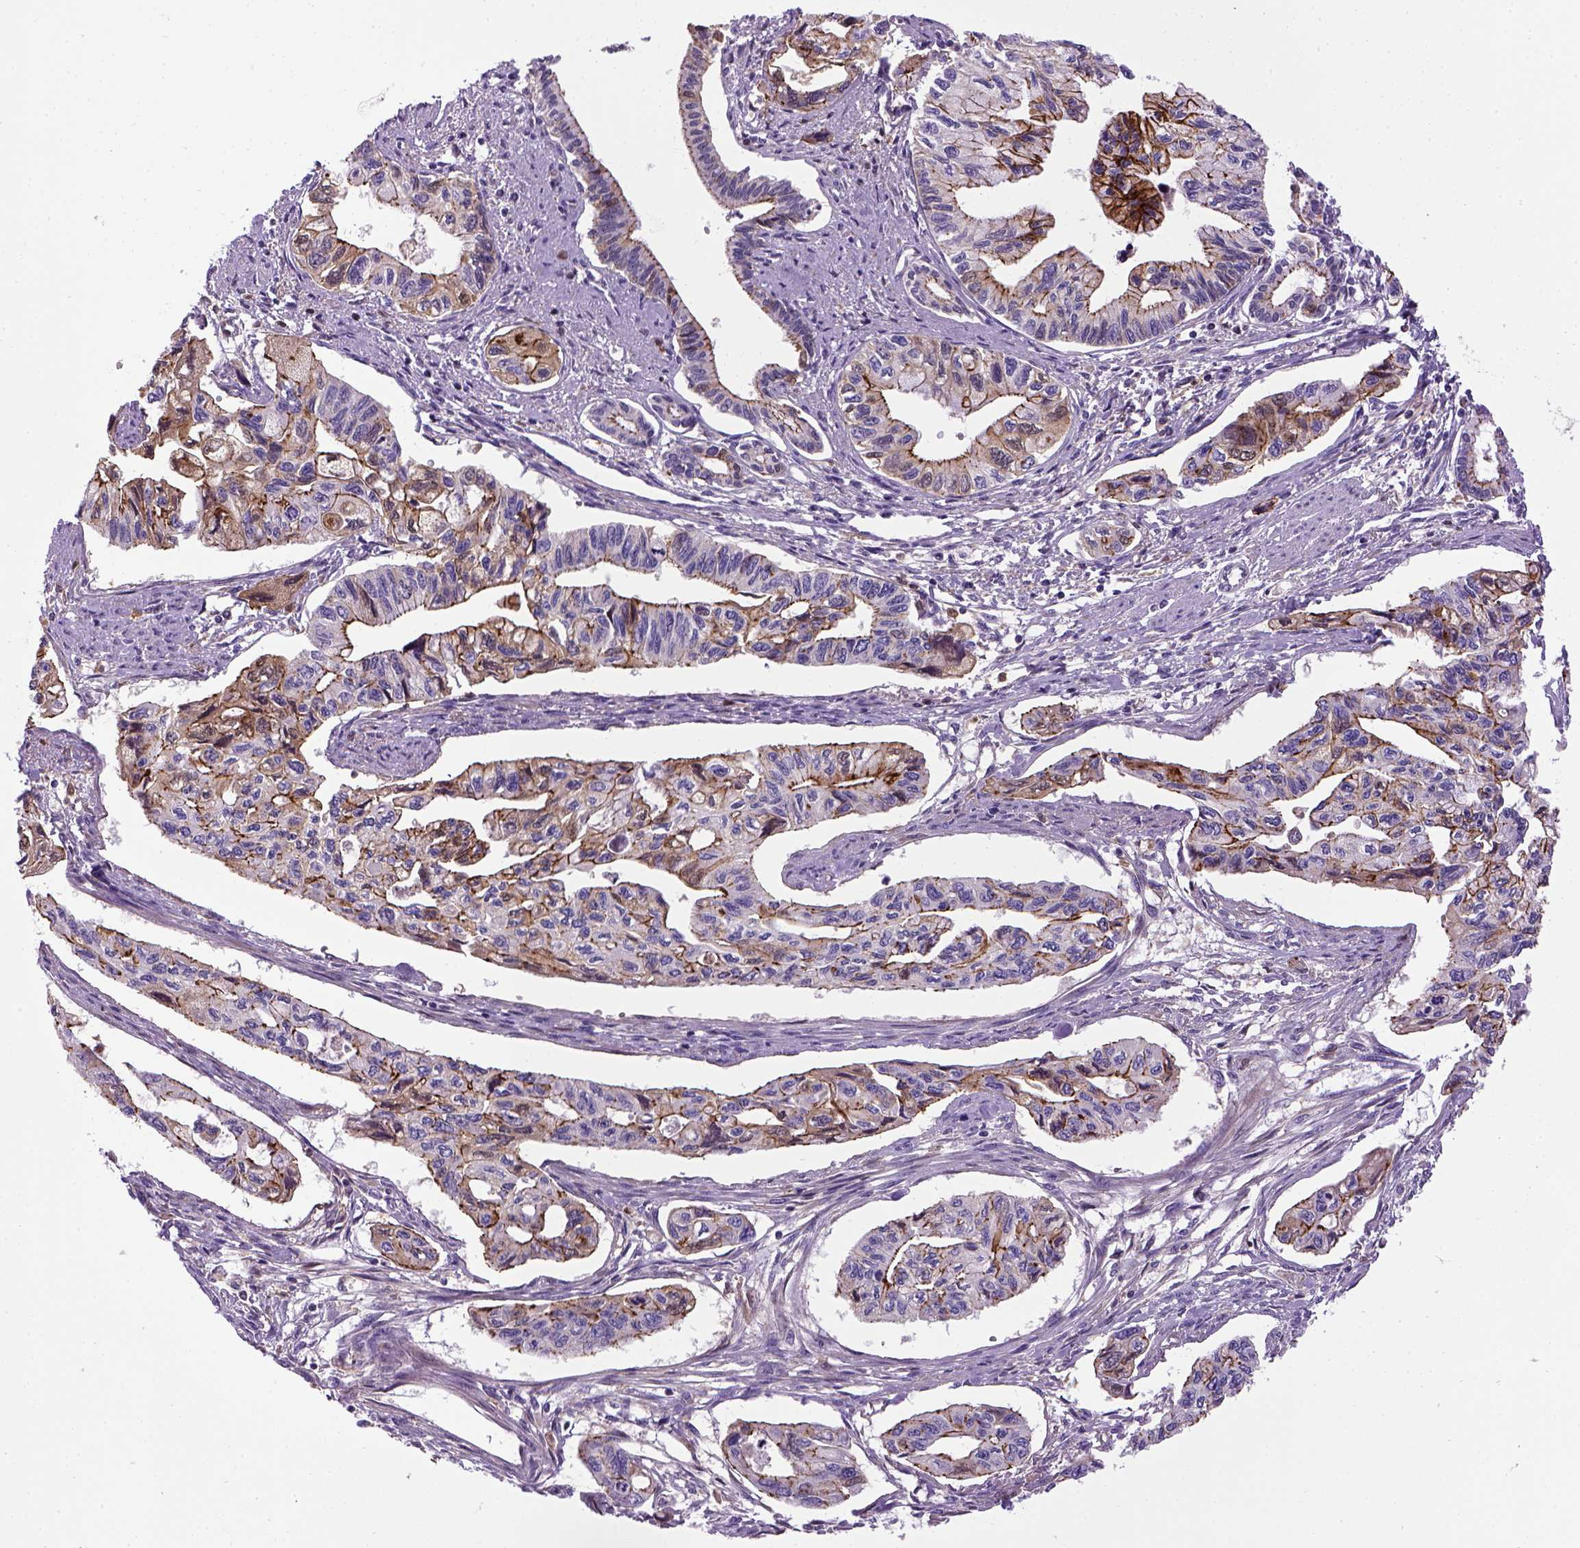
{"staining": {"intensity": "strong", "quantity": "25%-75%", "location": "cytoplasmic/membranous"}, "tissue": "pancreatic cancer", "cell_type": "Tumor cells", "image_type": "cancer", "snomed": [{"axis": "morphology", "description": "Adenocarcinoma, NOS"}, {"axis": "topography", "description": "Pancreas"}], "caption": "Immunohistochemistry image of pancreatic cancer (adenocarcinoma) stained for a protein (brown), which reveals high levels of strong cytoplasmic/membranous positivity in approximately 25%-75% of tumor cells.", "gene": "CDH1", "patient": {"sex": "female", "age": 76}}